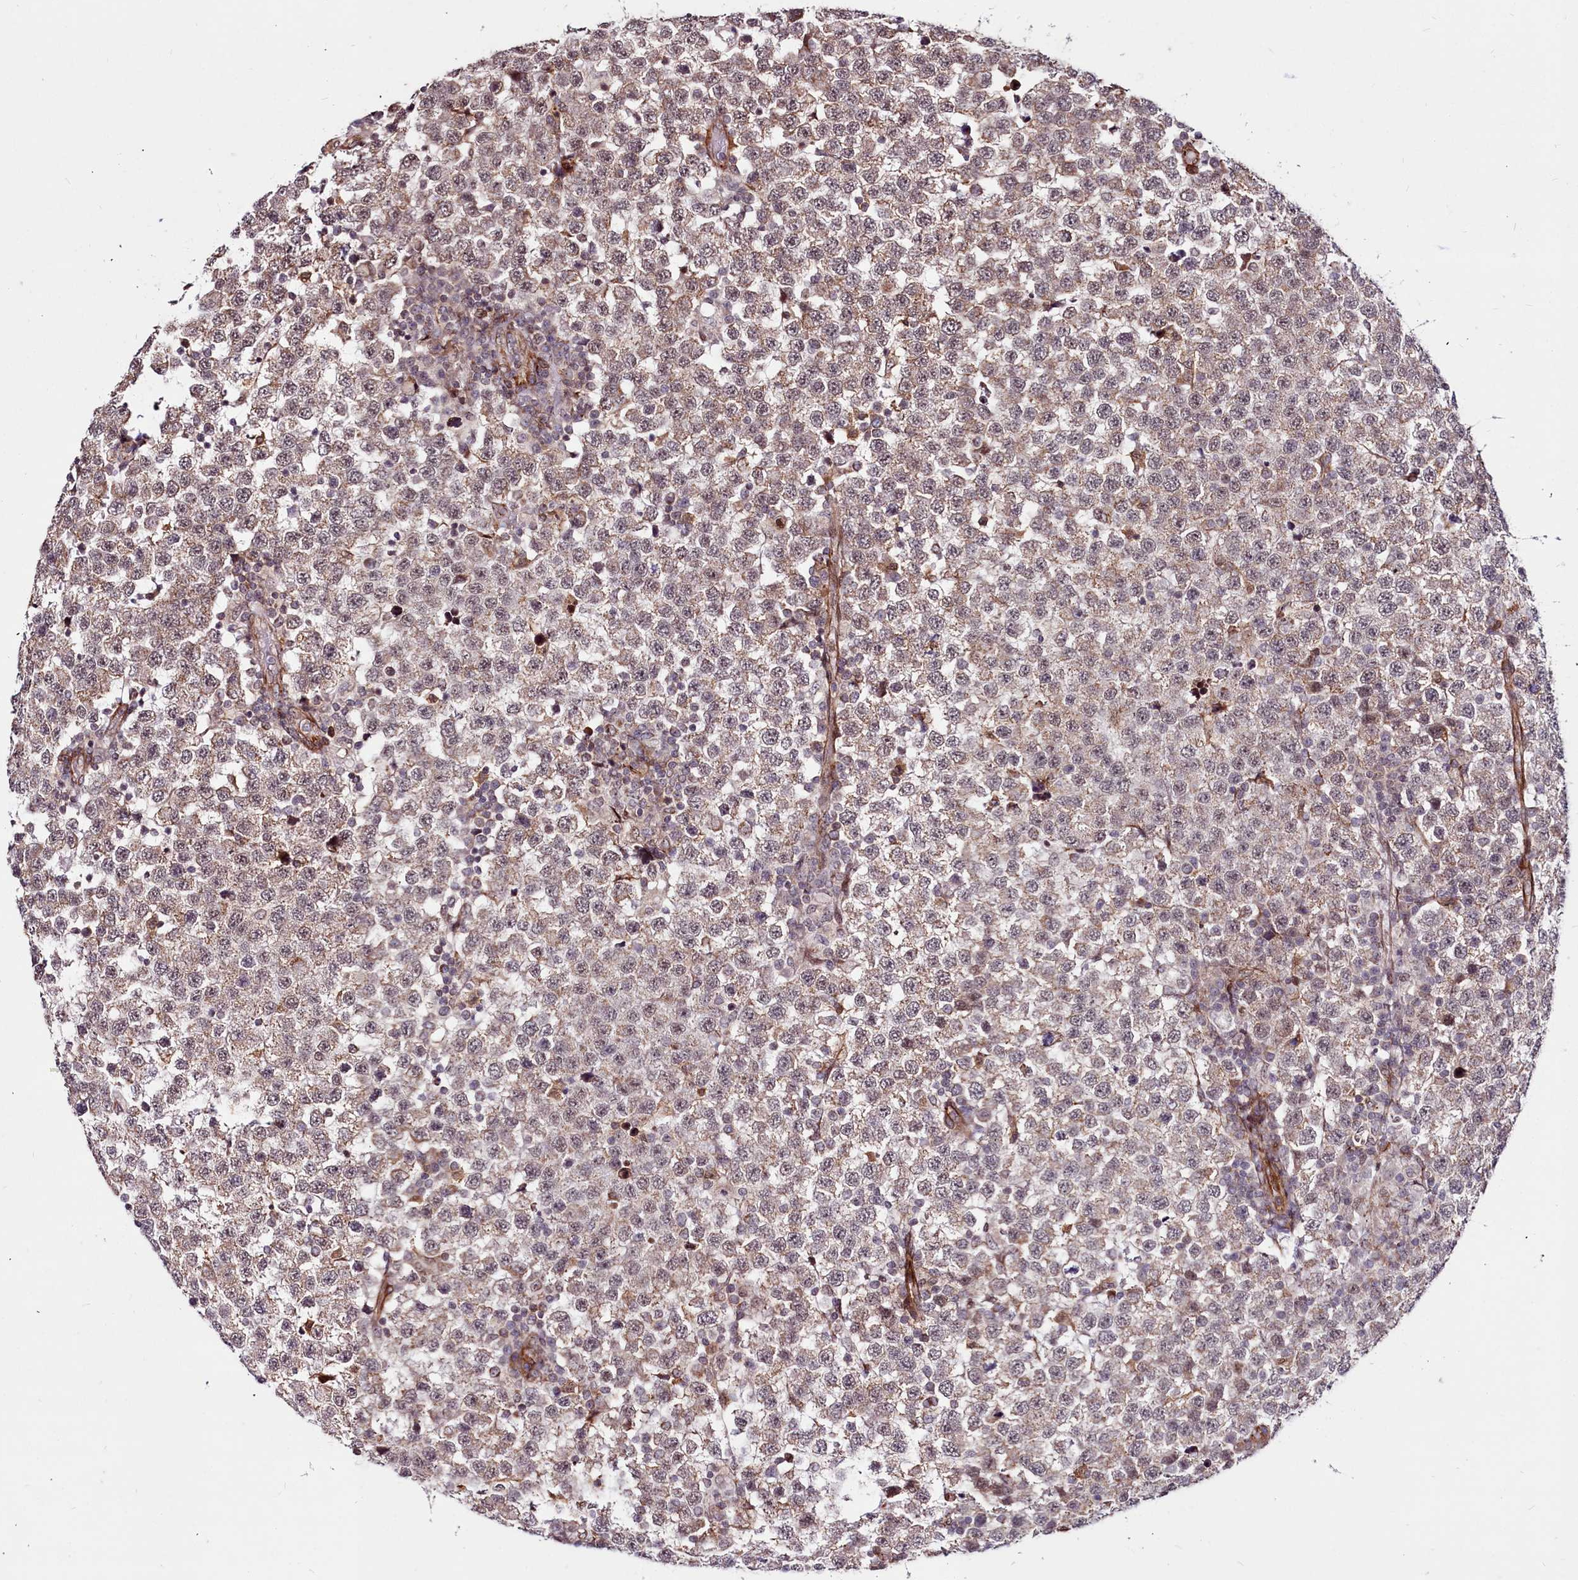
{"staining": {"intensity": "weak", "quantity": "25%-75%", "location": "cytoplasmic/membranous"}, "tissue": "testis cancer", "cell_type": "Tumor cells", "image_type": "cancer", "snomed": [{"axis": "morphology", "description": "Seminoma, NOS"}, {"axis": "topography", "description": "Testis"}], "caption": "Seminoma (testis) stained with a brown dye displays weak cytoplasmic/membranous positive positivity in approximately 25%-75% of tumor cells.", "gene": "CLK3", "patient": {"sex": "male", "age": 34}}